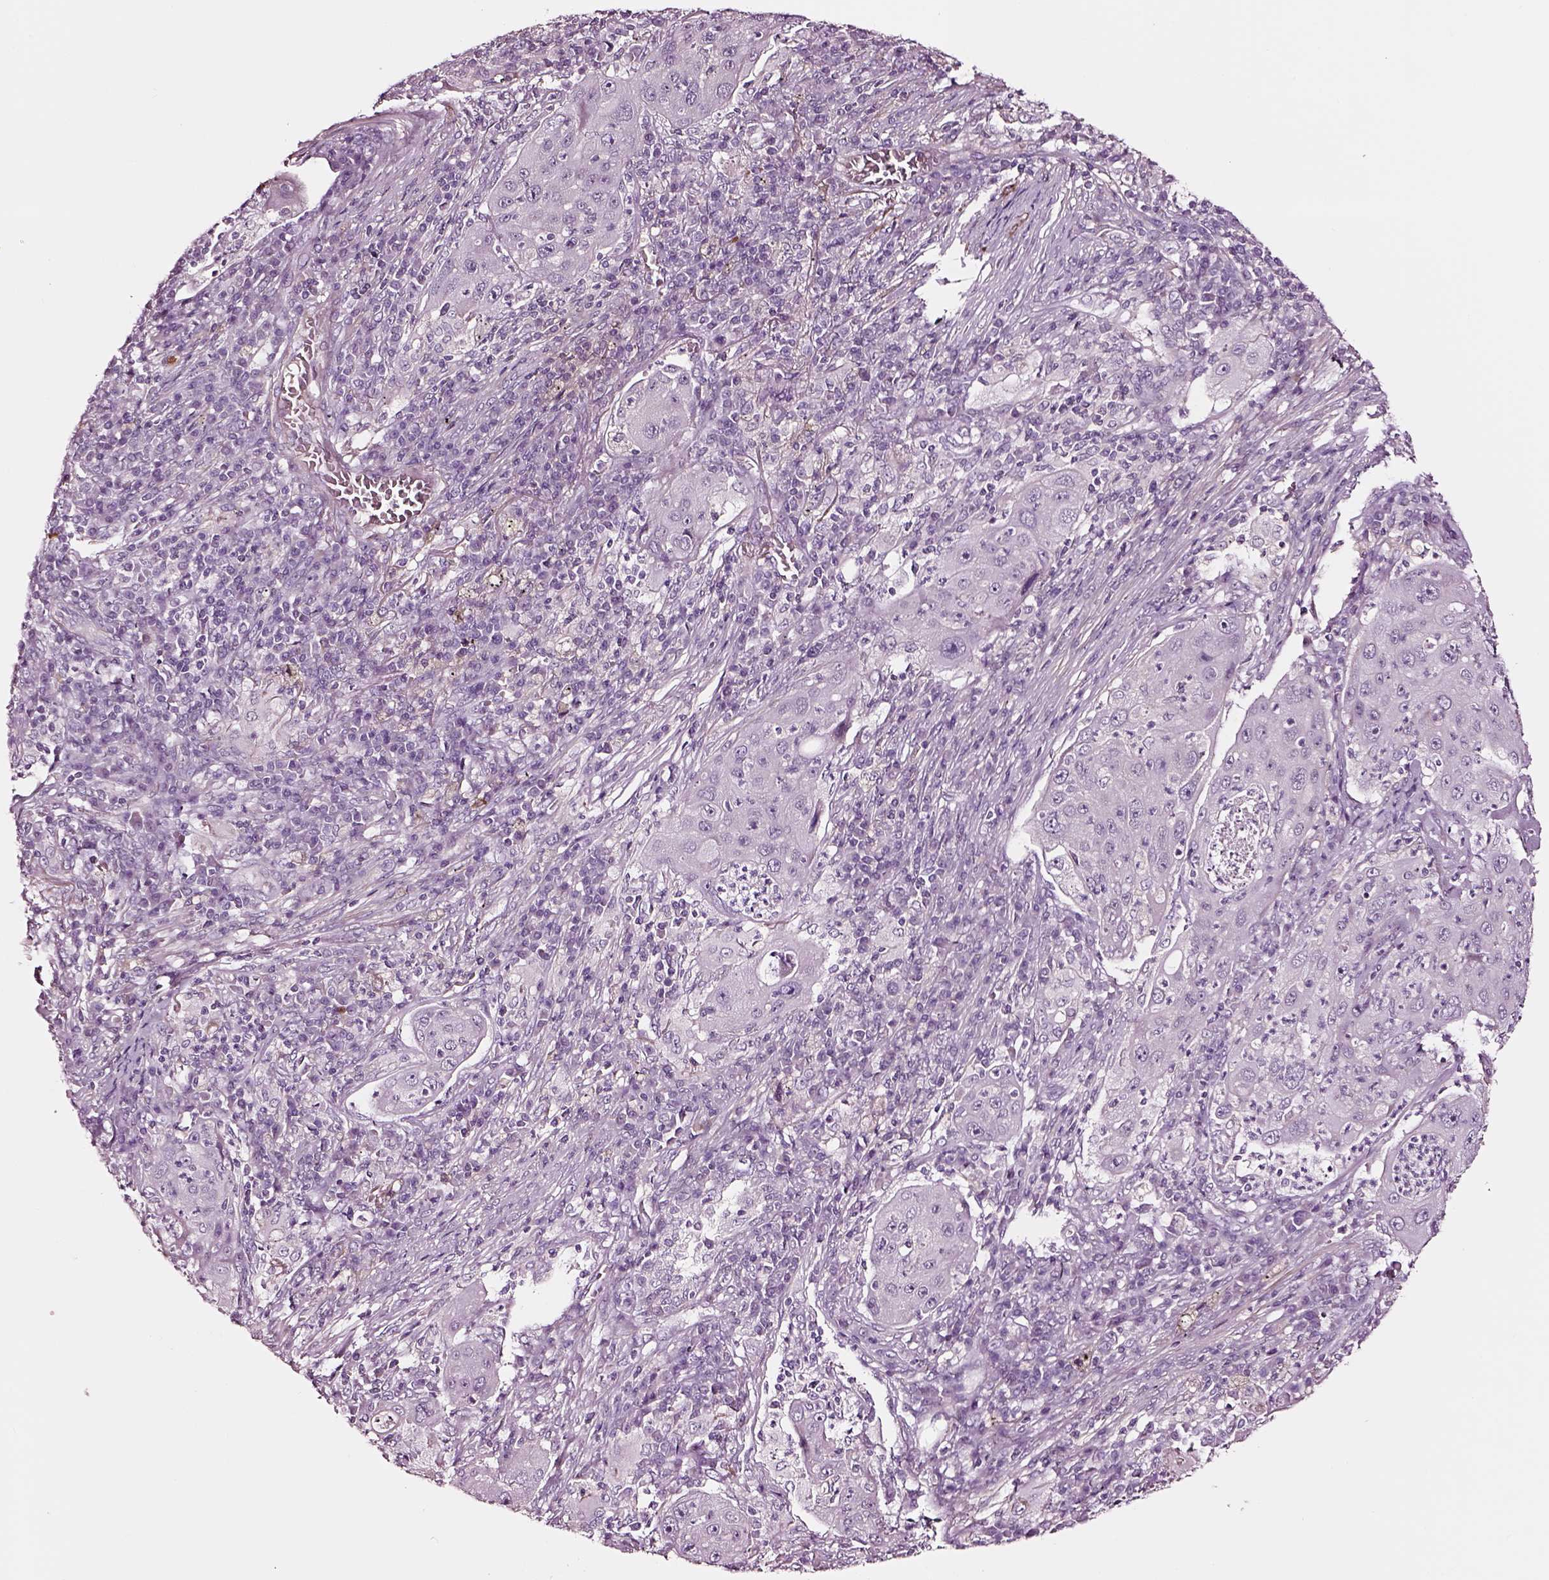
{"staining": {"intensity": "negative", "quantity": "none", "location": "none"}, "tissue": "lung cancer", "cell_type": "Tumor cells", "image_type": "cancer", "snomed": [{"axis": "morphology", "description": "Squamous cell carcinoma, NOS"}, {"axis": "topography", "description": "Lung"}], "caption": "Immunohistochemistry image of neoplastic tissue: lung squamous cell carcinoma stained with DAB shows no significant protein positivity in tumor cells.", "gene": "SOX10", "patient": {"sex": "female", "age": 59}}